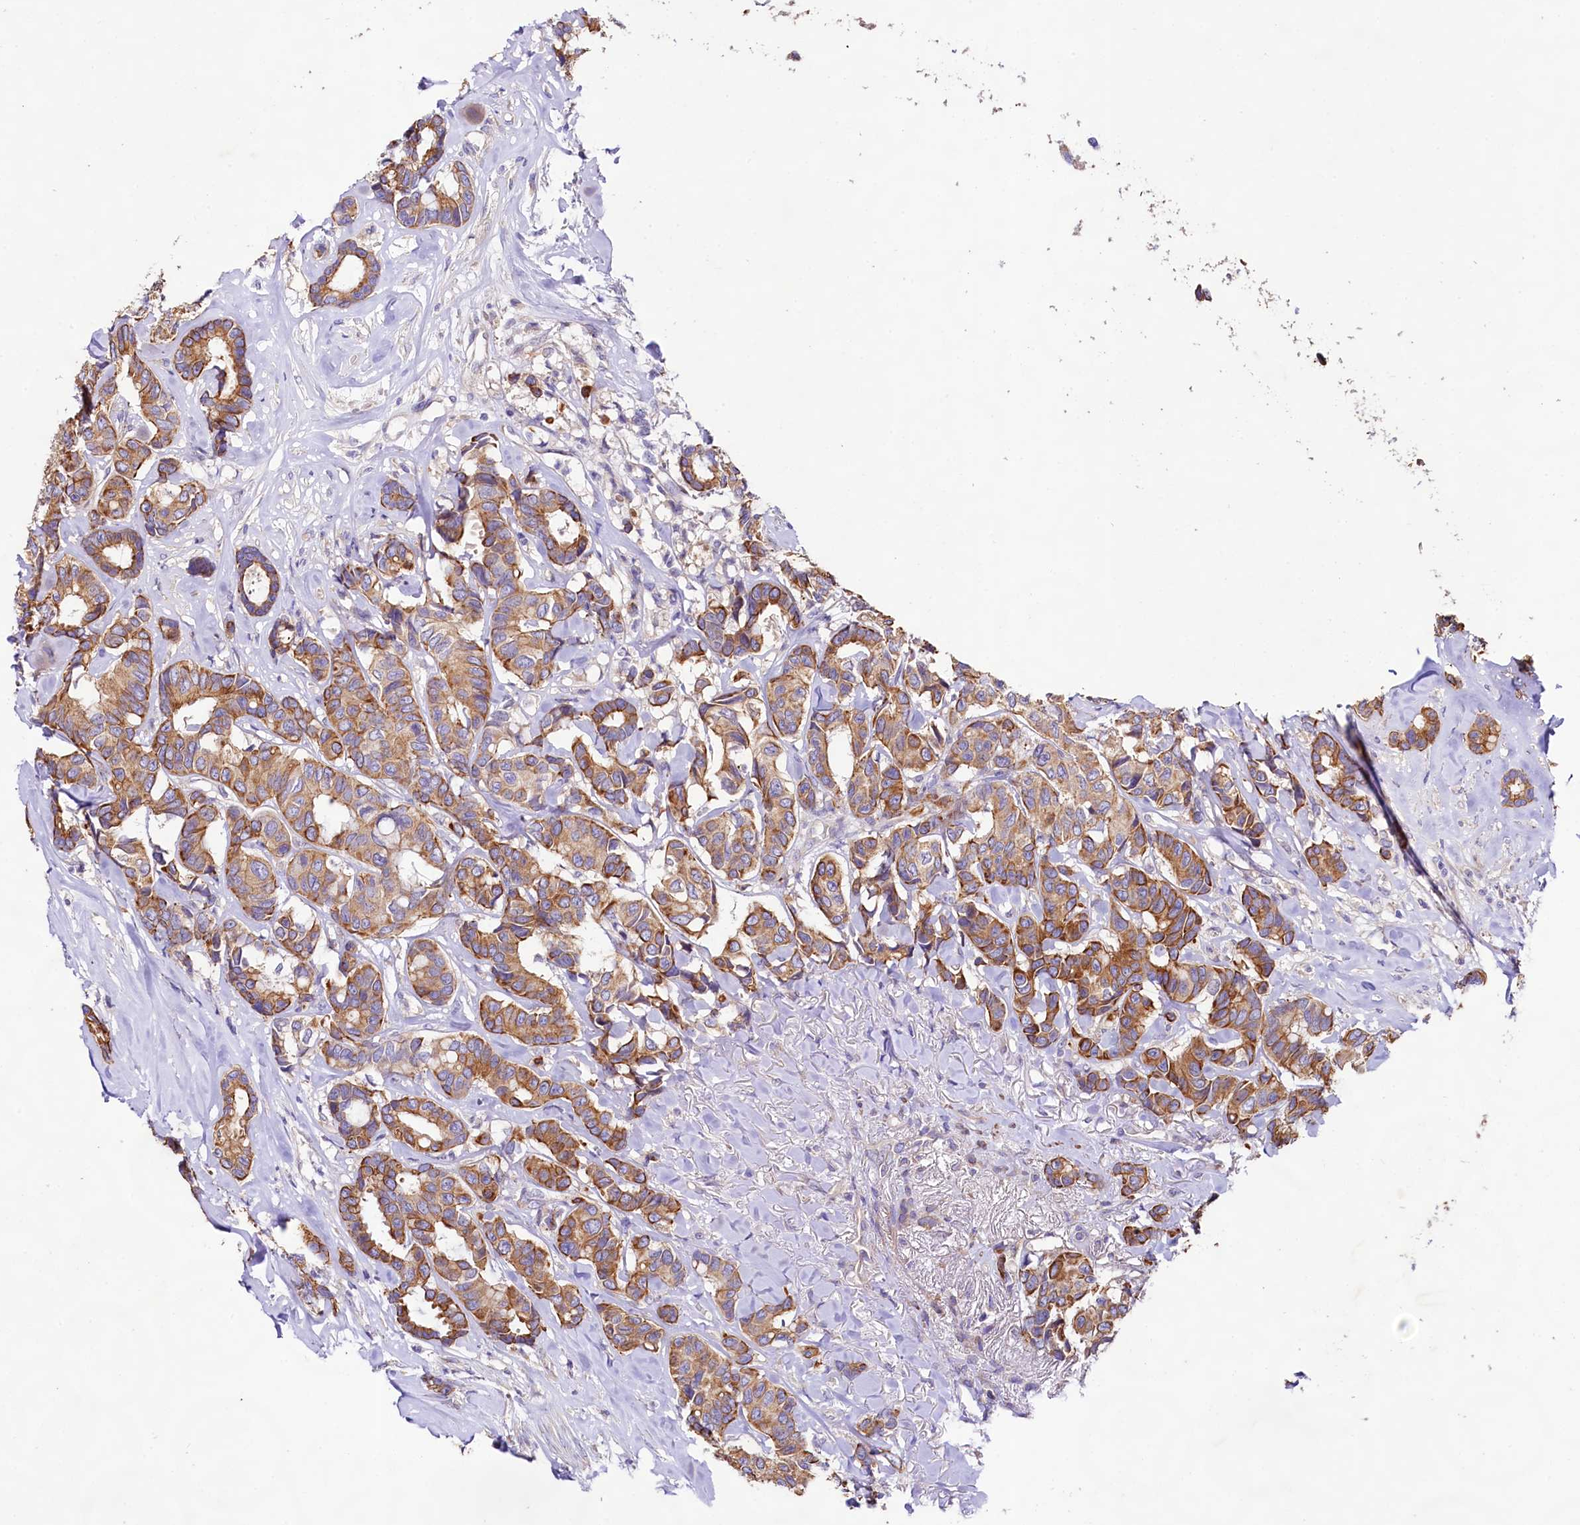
{"staining": {"intensity": "moderate", "quantity": ">75%", "location": "cytoplasmic/membranous"}, "tissue": "breast cancer", "cell_type": "Tumor cells", "image_type": "cancer", "snomed": [{"axis": "morphology", "description": "Duct carcinoma"}, {"axis": "topography", "description": "Breast"}], "caption": "Immunohistochemical staining of human breast cancer reveals medium levels of moderate cytoplasmic/membranous protein positivity in about >75% of tumor cells.", "gene": "VPS11", "patient": {"sex": "female", "age": 87}}